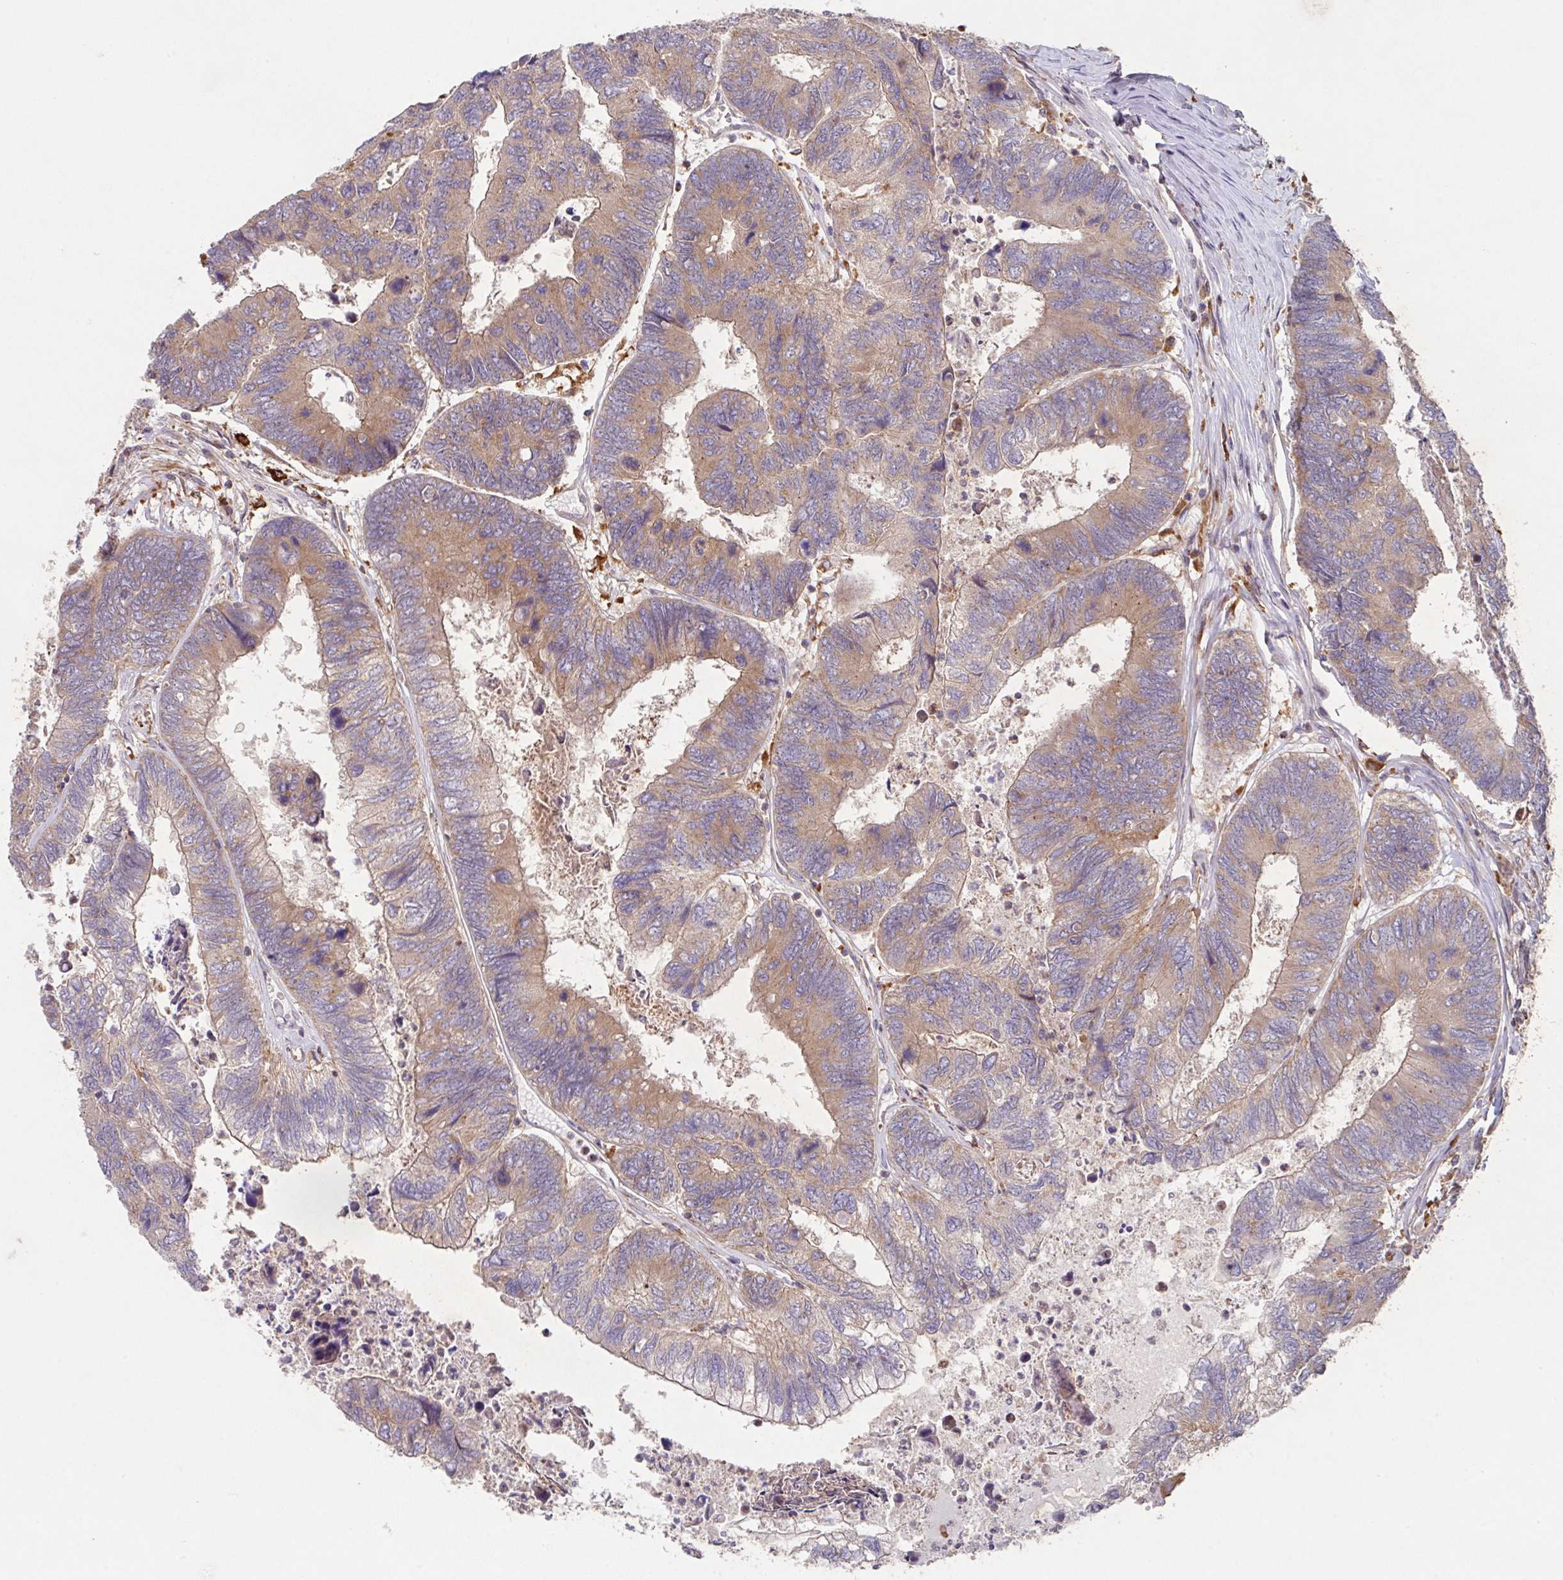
{"staining": {"intensity": "moderate", "quantity": "25%-75%", "location": "cytoplasmic/membranous"}, "tissue": "colorectal cancer", "cell_type": "Tumor cells", "image_type": "cancer", "snomed": [{"axis": "morphology", "description": "Adenocarcinoma, NOS"}, {"axis": "topography", "description": "Colon"}], "caption": "Protein expression analysis of human adenocarcinoma (colorectal) reveals moderate cytoplasmic/membranous positivity in about 25%-75% of tumor cells. Using DAB (brown) and hematoxylin (blue) stains, captured at high magnification using brightfield microscopy.", "gene": "TRIM14", "patient": {"sex": "female", "age": 67}}